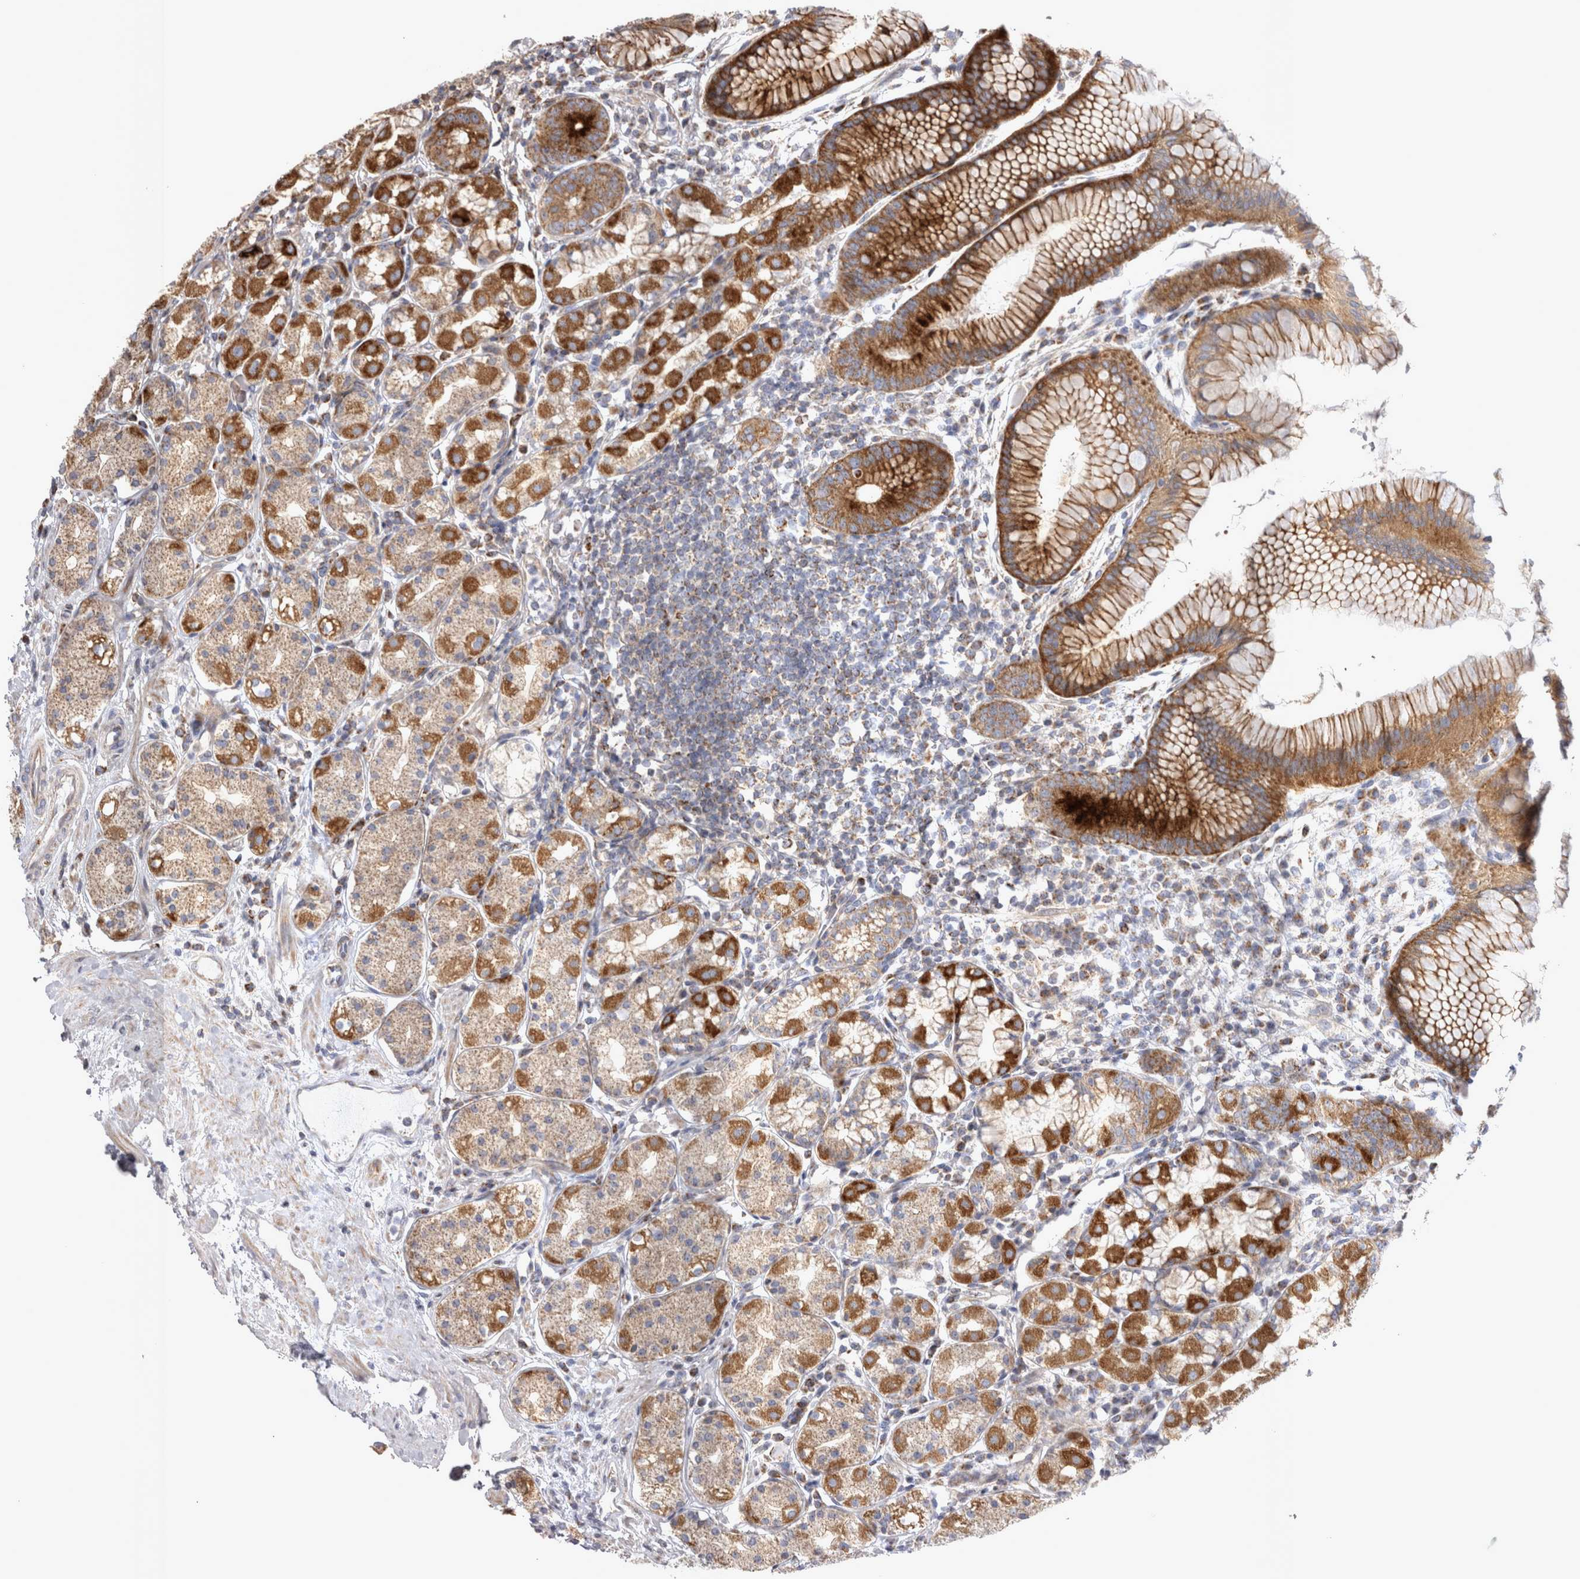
{"staining": {"intensity": "moderate", "quantity": ">75%", "location": "cytoplasmic/membranous"}, "tissue": "stomach", "cell_type": "Glandular cells", "image_type": "normal", "snomed": [{"axis": "morphology", "description": "Normal tissue, NOS"}, {"axis": "topography", "description": "Stomach, lower"}], "caption": "Protein expression analysis of benign human stomach reveals moderate cytoplasmic/membranous staining in approximately >75% of glandular cells.", "gene": "TSPOAP1", "patient": {"sex": "female", "age": 56}}